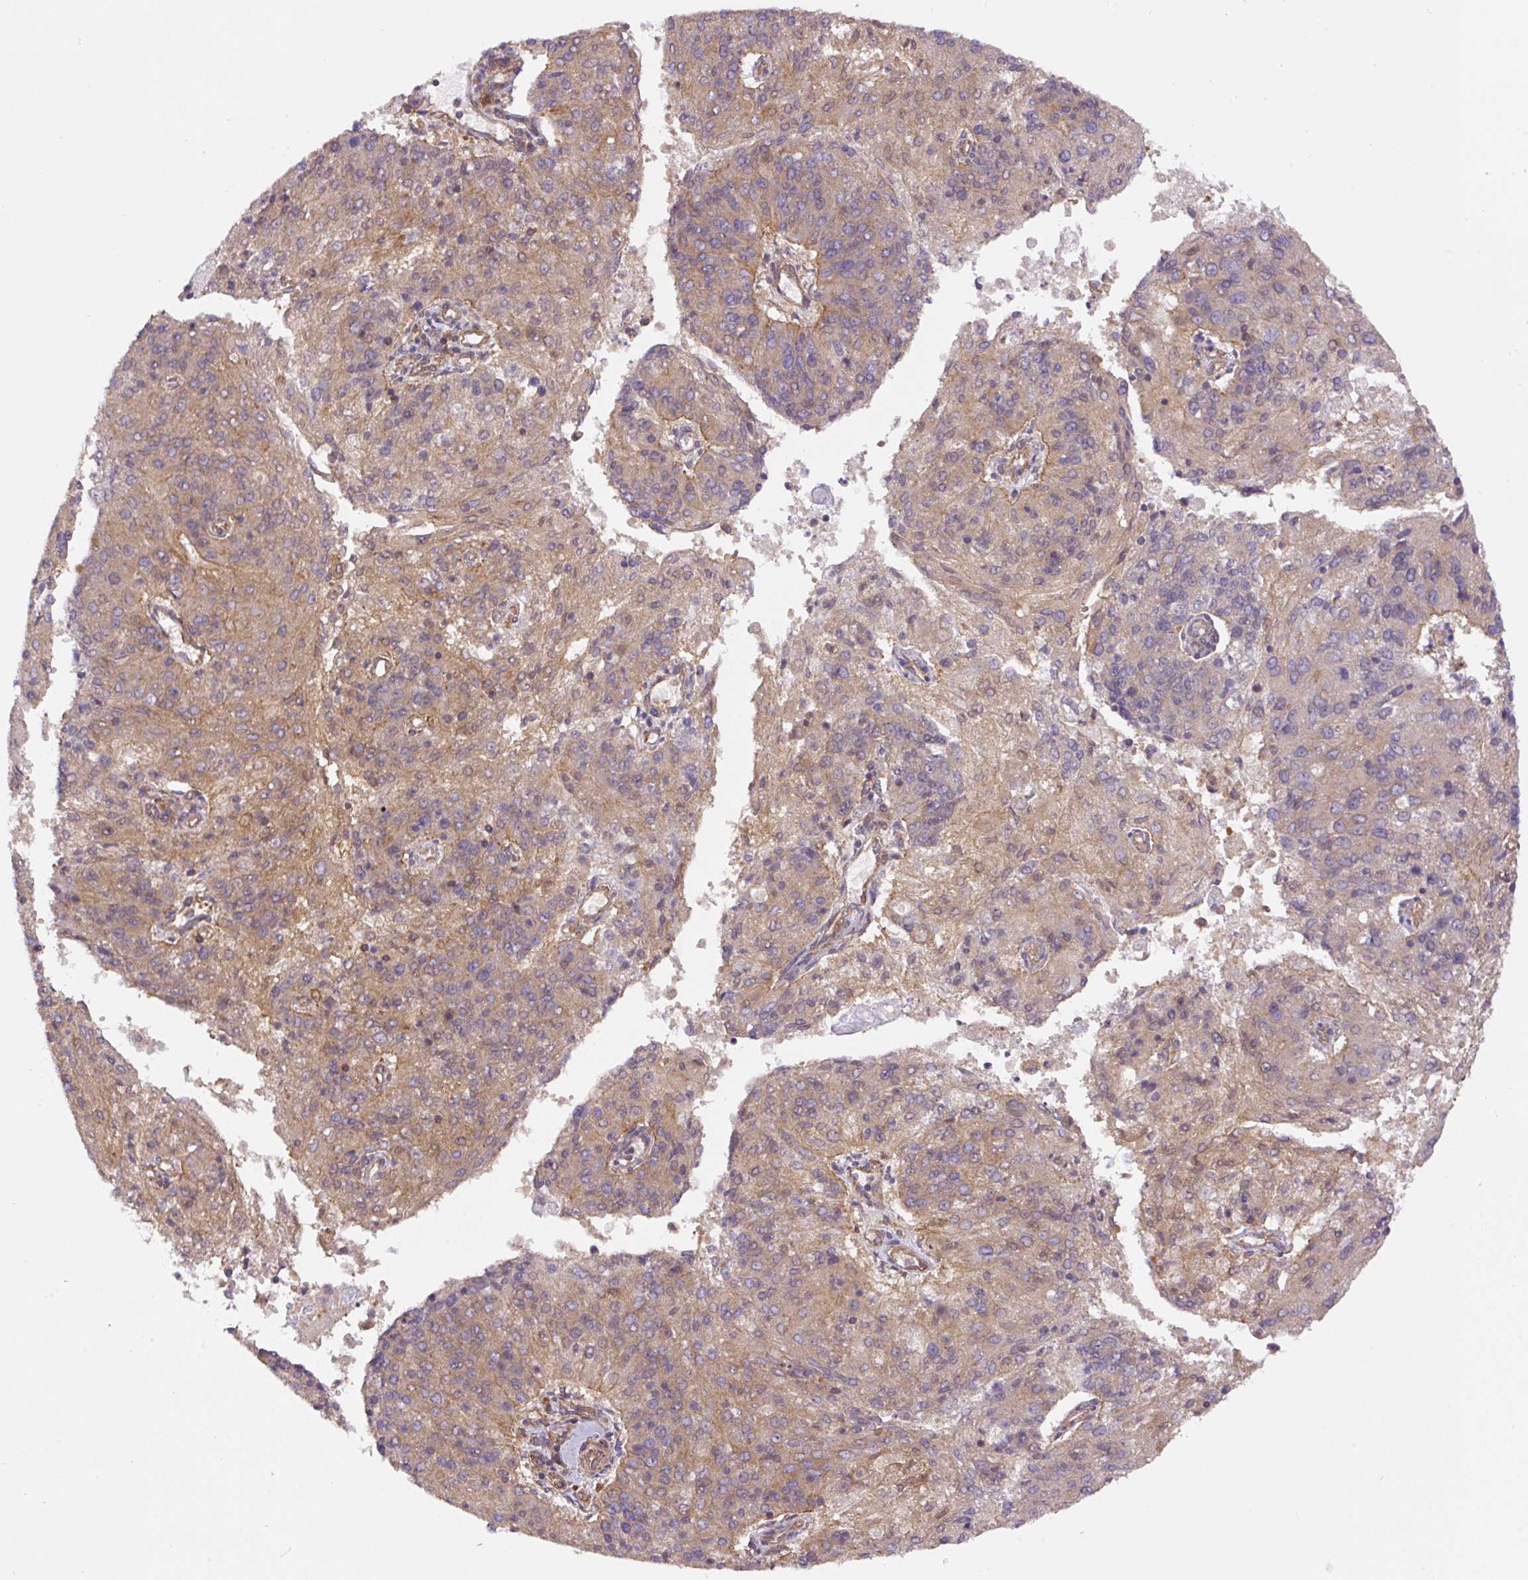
{"staining": {"intensity": "weak", "quantity": ">75%", "location": "cytoplasmic/membranous"}, "tissue": "endometrial cancer", "cell_type": "Tumor cells", "image_type": "cancer", "snomed": [{"axis": "morphology", "description": "Adenocarcinoma, NOS"}, {"axis": "topography", "description": "Endometrium"}], "caption": "DAB (3,3'-diaminobenzidine) immunohistochemical staining of human endometrial cancer reveals weak cytoplasmic/membranous protein positivity in about >75% of tumor cells. (DAB = brown stain, brightfield microscopy at high magnification).", "gene": "DCTN1", "patient": {"sex": "female", "age": 82}}